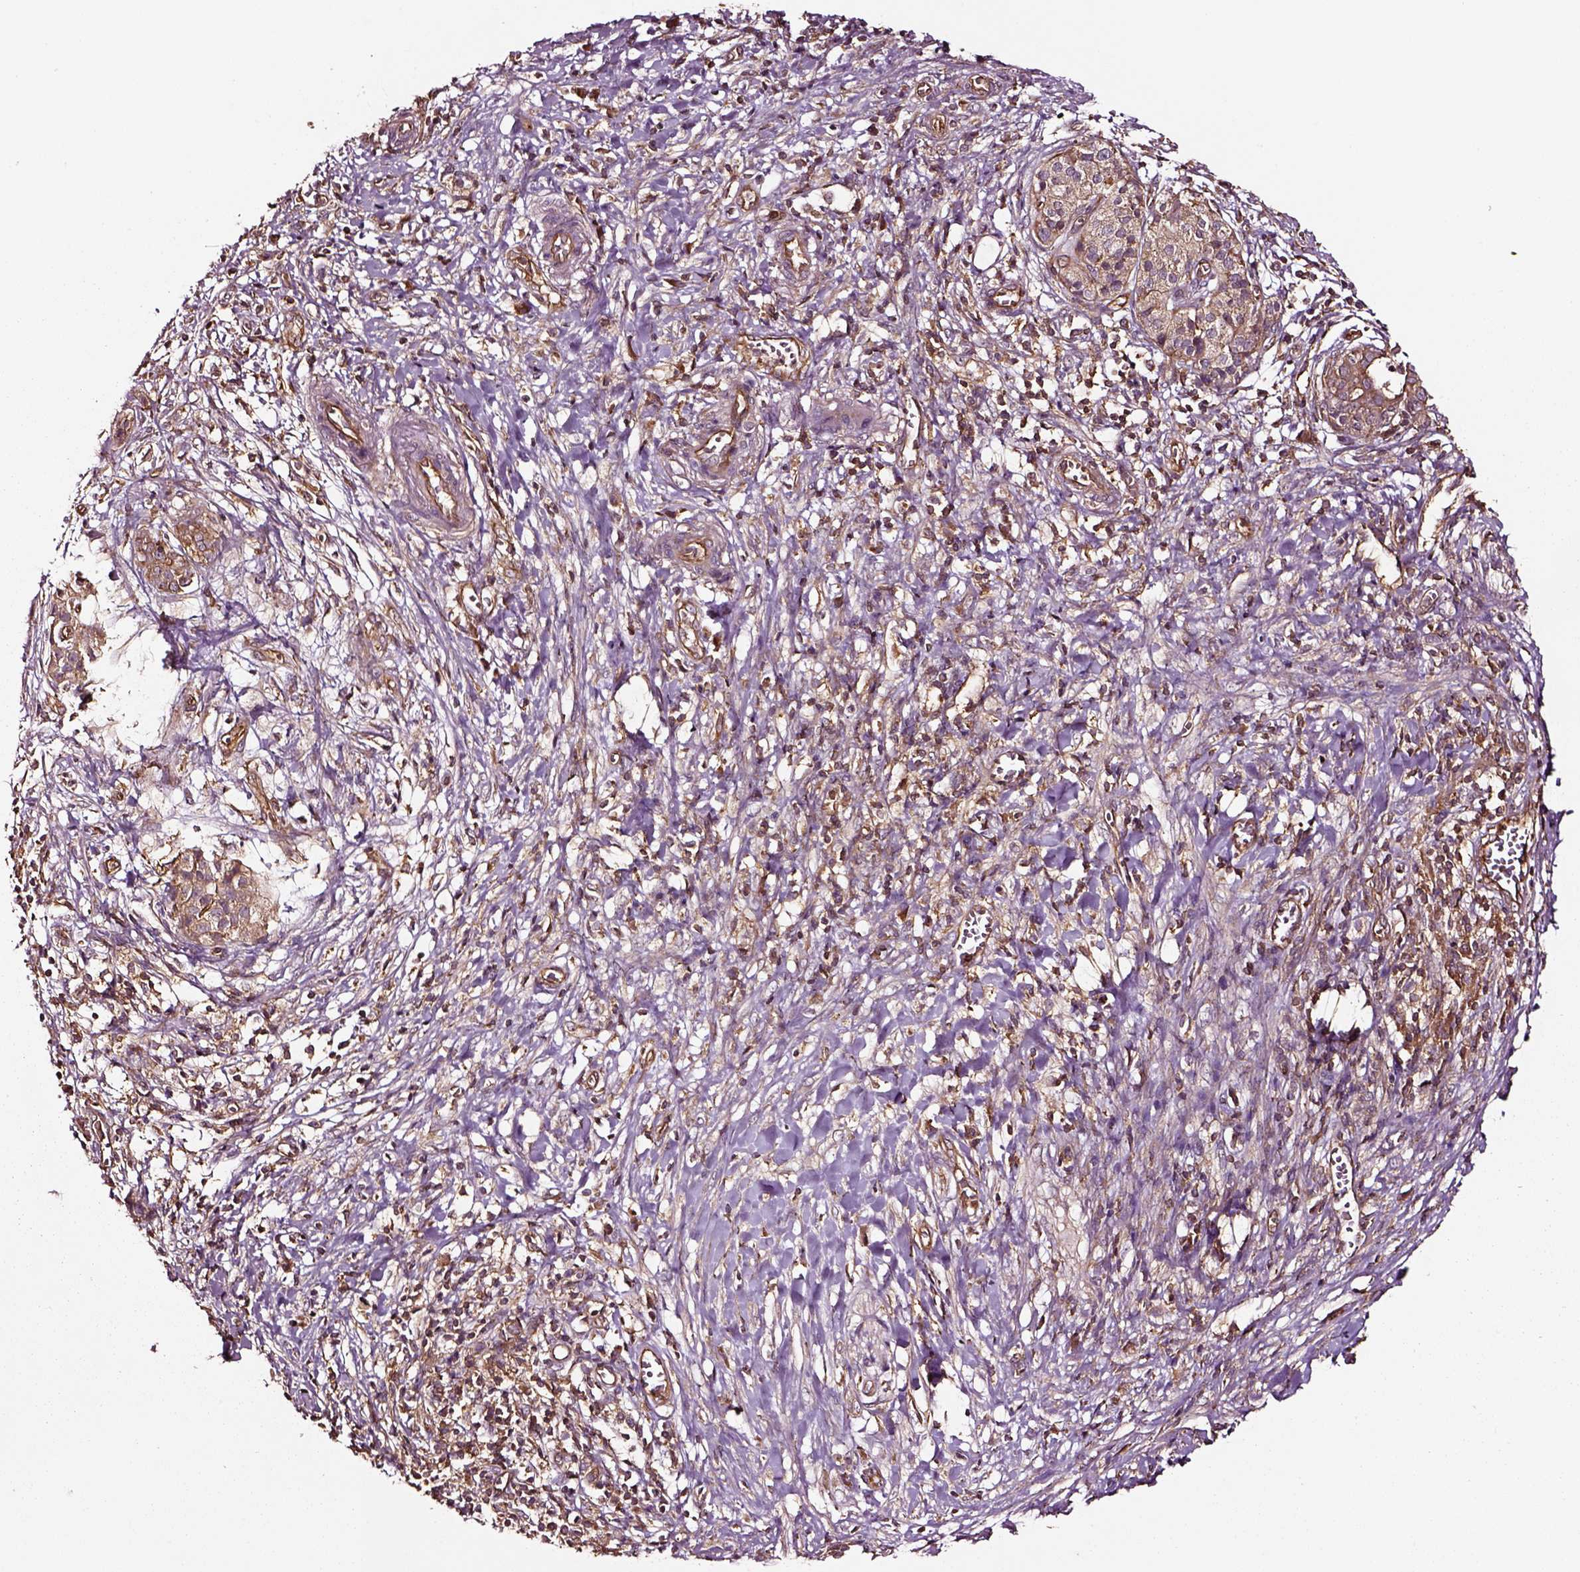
{"staining": {"intensity": "moderate", "quantity": ">75%", "location": "cytoplasmic/membranous"}, "tissue": "pancreatic cancer", "cell_type": "Tumor cells", "image_type": "cancer", "snomed": [{"axis": "morphology", "description": "Adenocarcinoma, NOS"}, {"axis": "topography", "description": "Pancreas"}], "caption": "Immunohistochemistry staining of adenocarcinoma (pancreatic), which displays medium levels of moderate cytoplasmic/membranous staining in approximately >75% of tumor cells indicating moderate cytoplasmic/membranous protein staining. The staining was performed using DAB (brown) for protein detection and nuclei were counterstained in hematoxylin (blue).", "gene": "RASSF5", "patient": {"sex": "male", "age": 61}}